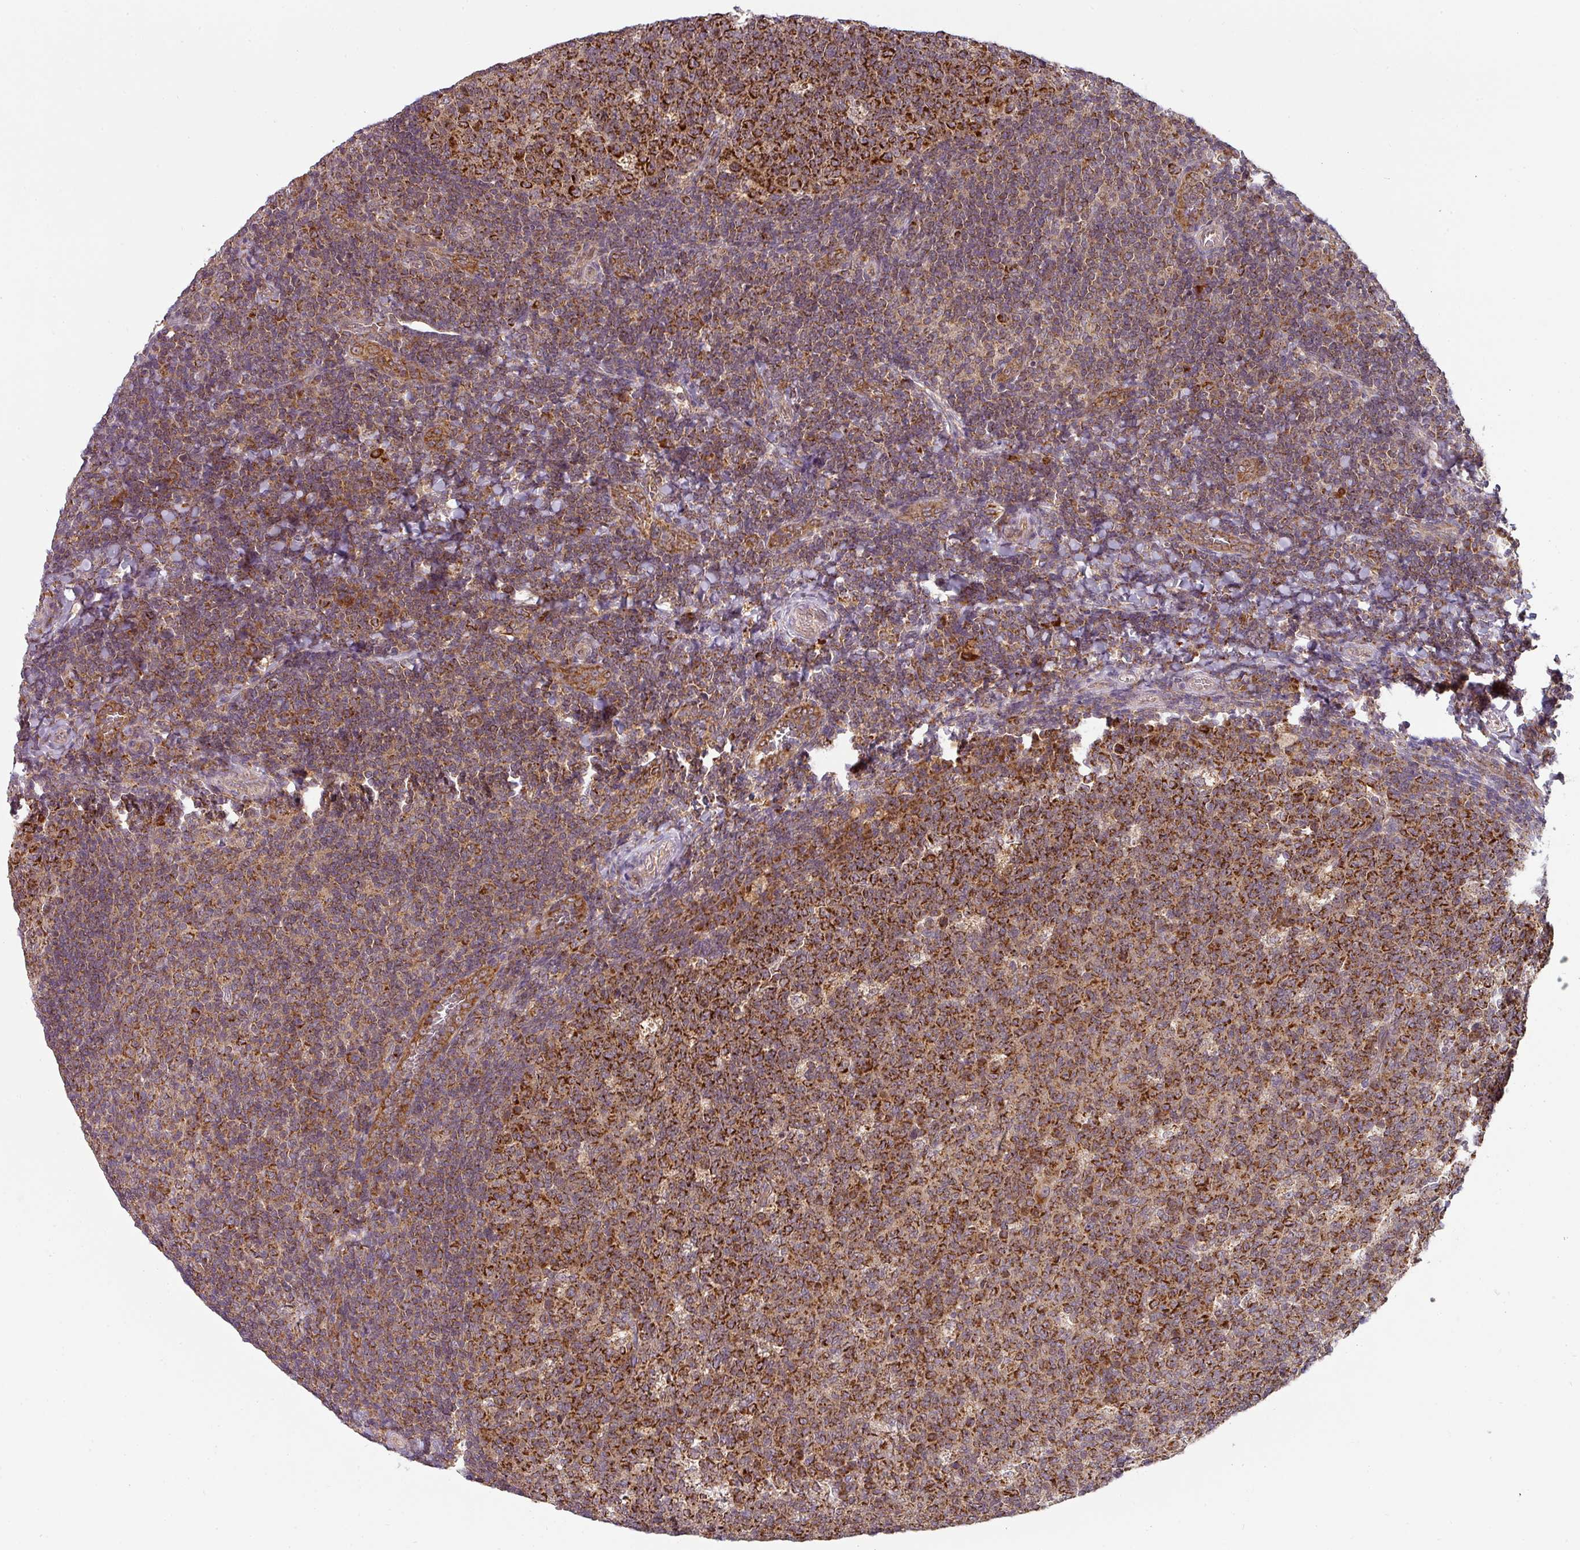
{"staining": {"intensity": "strong", "quantity": ">75%", "location": "cytoplasmic/membranous"}, "tissue": "tonsil", "cell_type": "Germinal center cells", "image_type": "normal", "snomed": [{"axis": "morphology", "description": "Normal tissue, NOS"}, {"axis": "topography", "description": "Tonsil"}], "caption": "Benign tonsil demonstrates strong cytoplasmic/membranous positivity in about >75% of germinal center cells, visualized by immunohistochemistry. (Stains: DAB (3,3'-diaminobenzidine) in brown, nuclei in blue, Microscopy: brightfield microscopy at high magnification).", "gene": "MRPS16", "patient": {"sex": "male", "age": 17}}